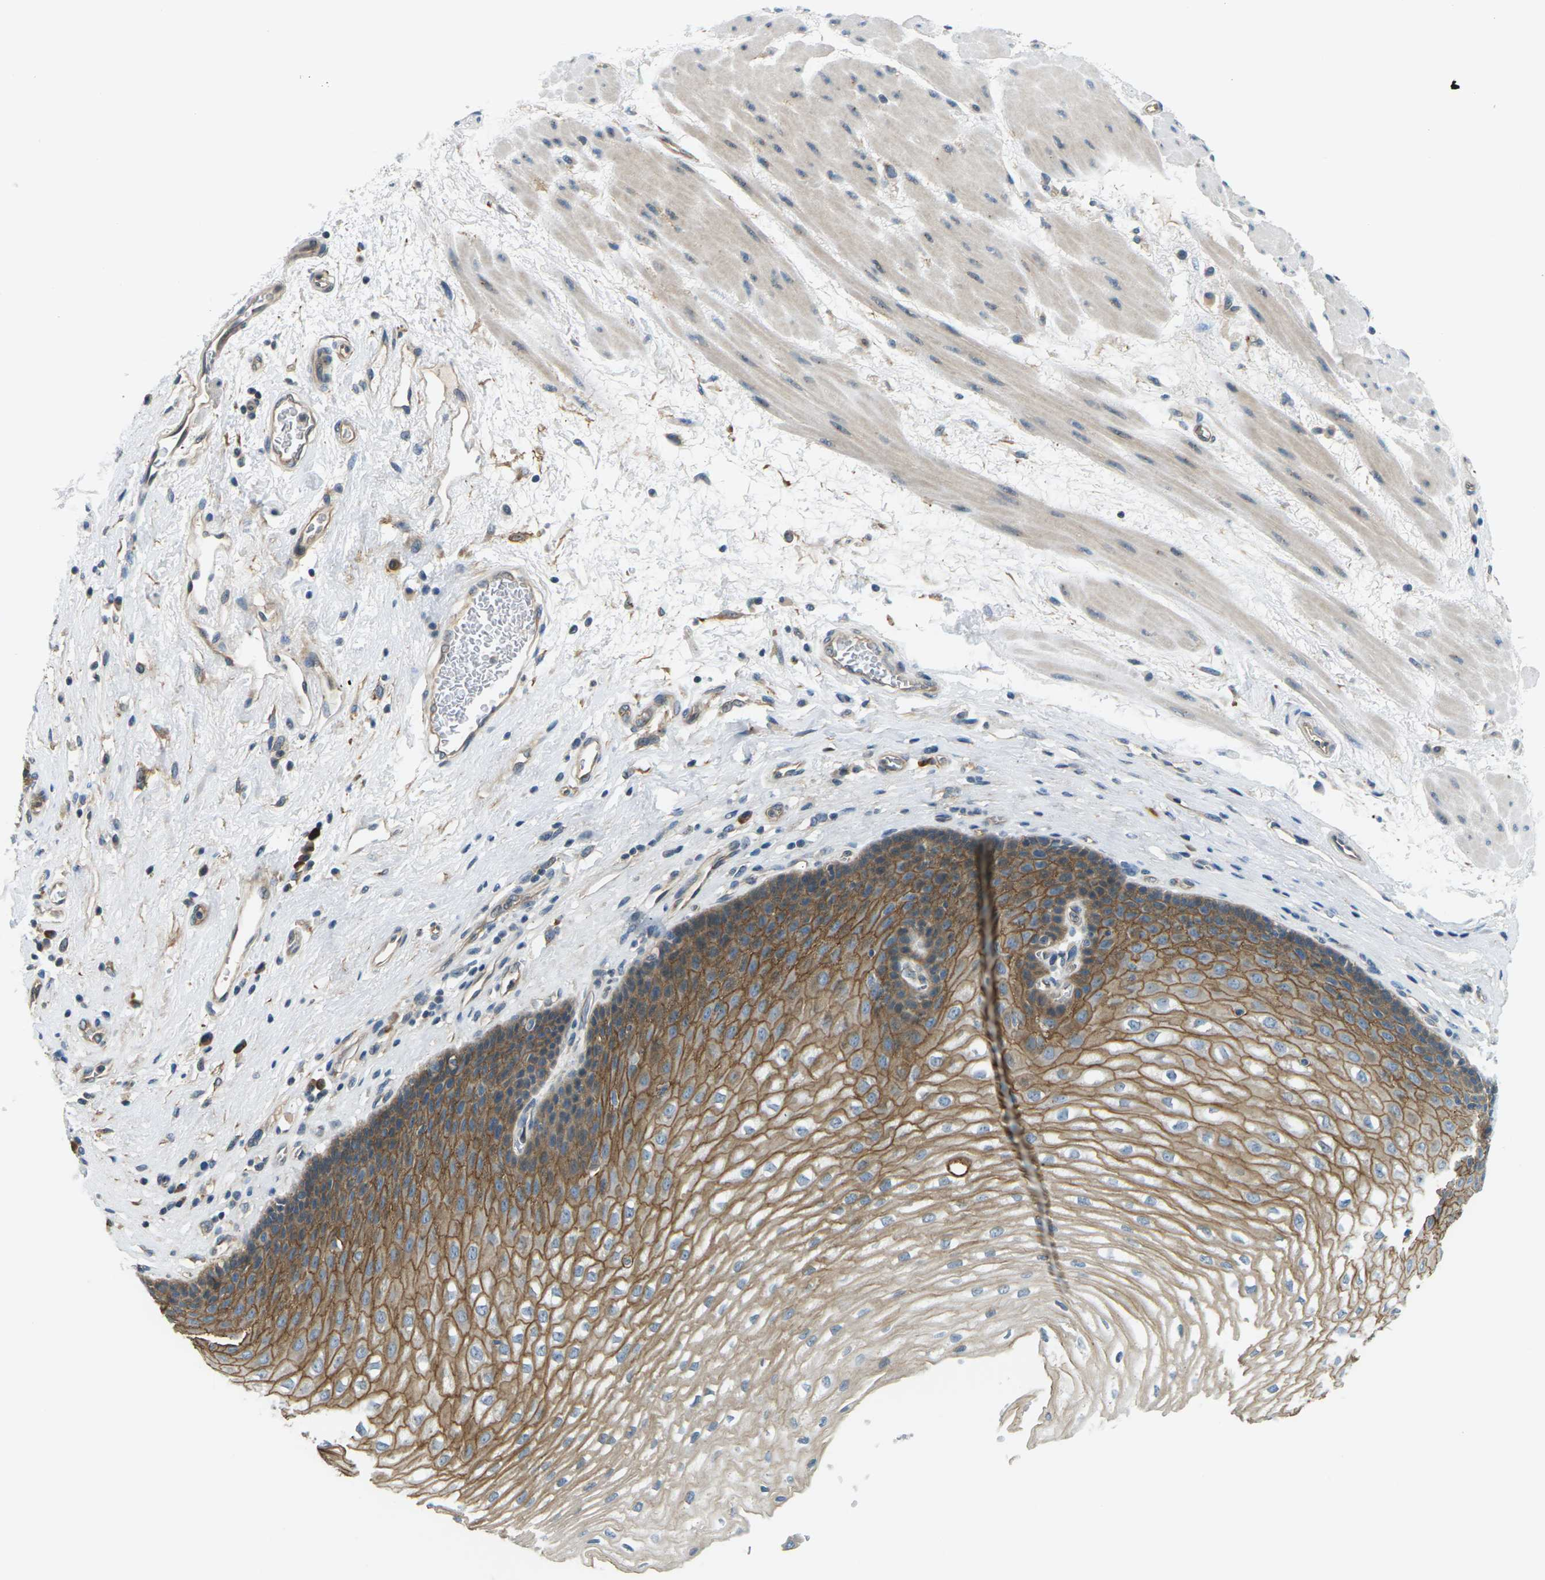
{"staining": {"intensity": "moderate", "quantity": ">75%", "location": "cytoplasmic/membranous"}, "tissue": "esophagus", "cell_type": "Squamous epithelial cells", "image_type": "normal", "snomed": [{"axis": "morphology", "description": "Normal tissue, NOS"}, {"axis": "topography", "description": "Esophagus"}], "caption": "Squamous epithelial cells display medium levels of moderate cytoplasmic/membranous expression in approximately >75% of cells in benign human esophagus. (brown staining indicates protein expression, while blue staining denotes nuclei).", "gene": "SLC13A3", "patient": {"sex": "male", "age": 48}}